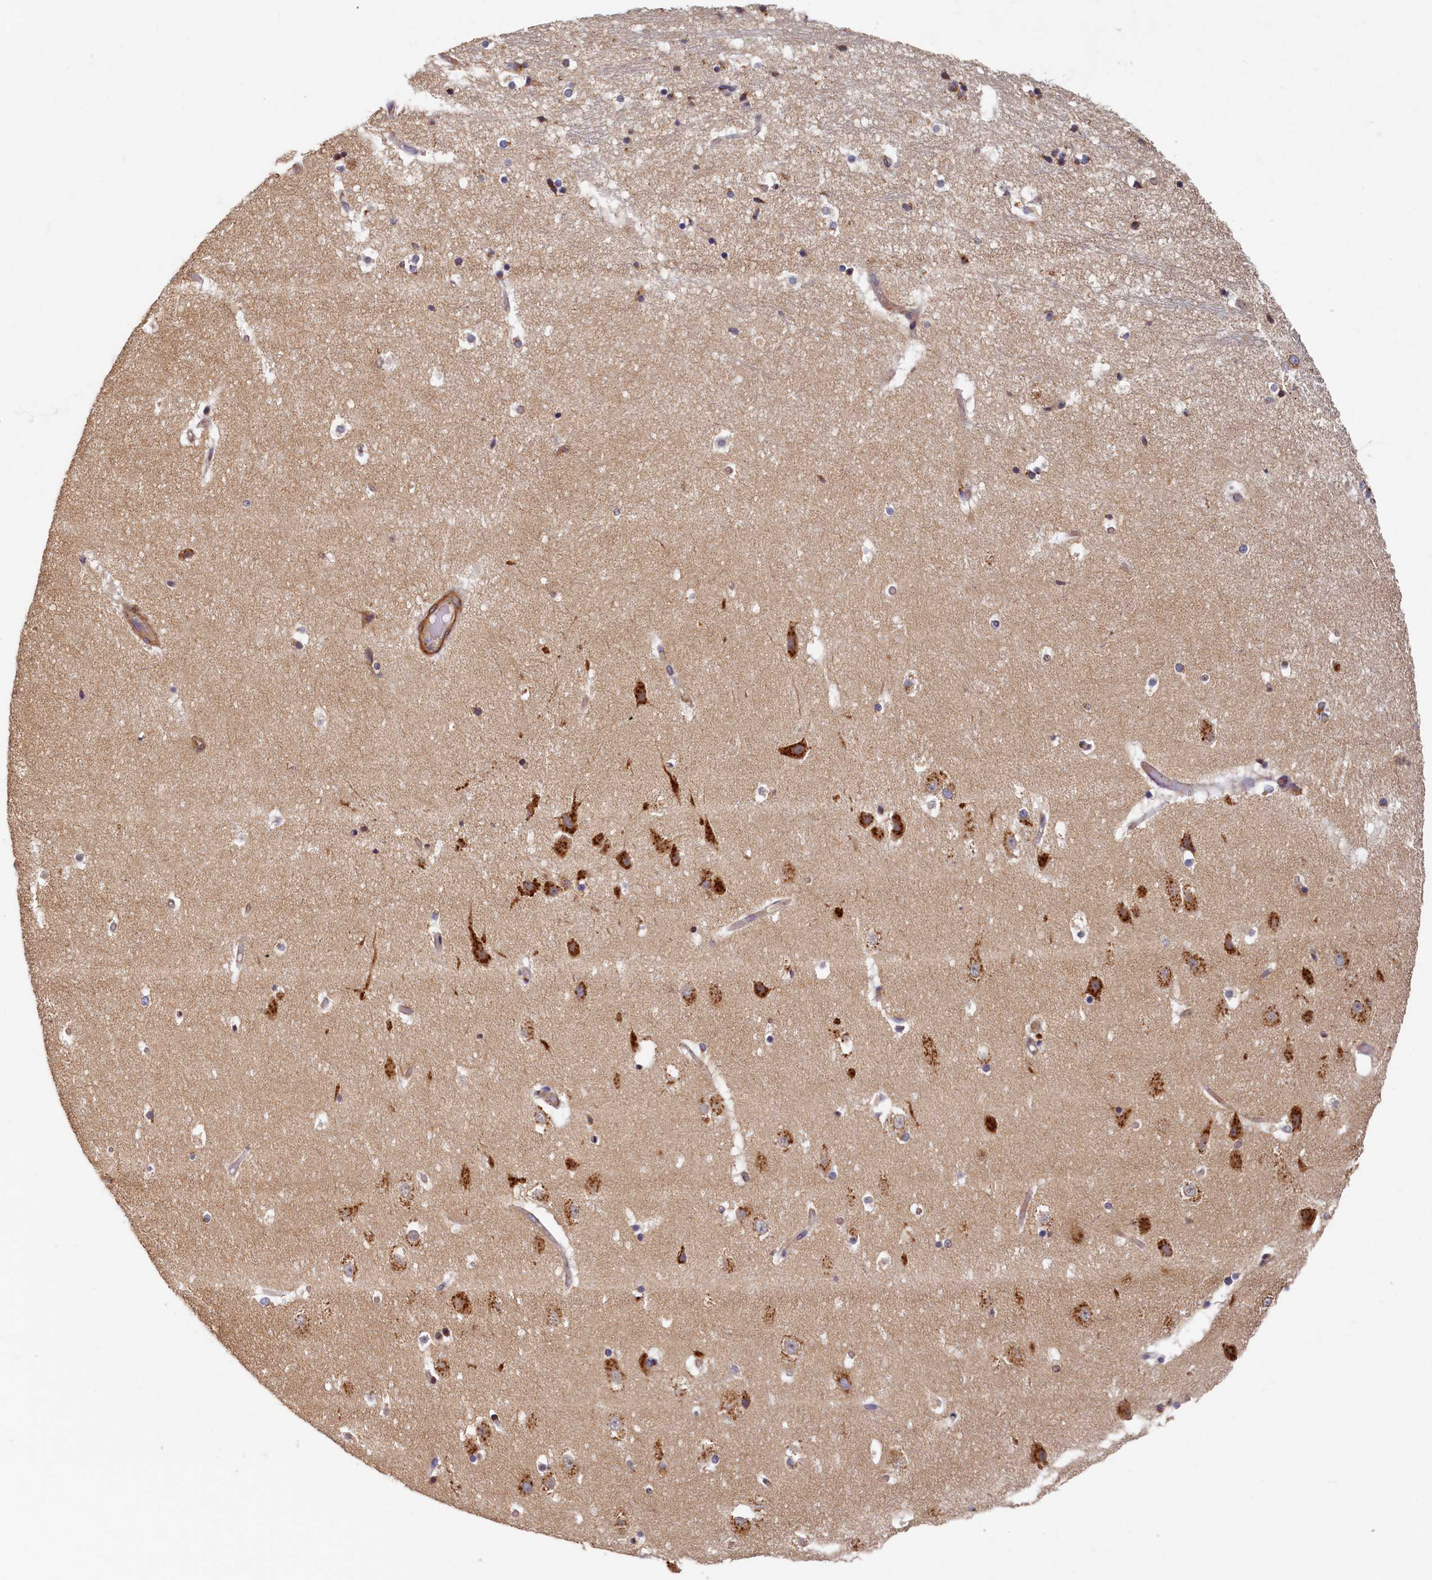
{"staining": {"intensity": "weak", "quantity": "25%-75%", "location": "cytoplasmic/membranous"}, "tissue": "hippocampus", "cell_type": "Glial cells", "image_type": "normal", "snomed": [{"axis": "morphology", "description": "Normal tissue, NOS"}, {"axis": "topography", "description": "Hippocampus"}], "caption": "An image of human hippocampus stained for a protein exhibits weak cytoplasmic/membranous brown staining in glial cells.", "gene": "TMEM181", "patient": {"sex": "female", "age": 52}}